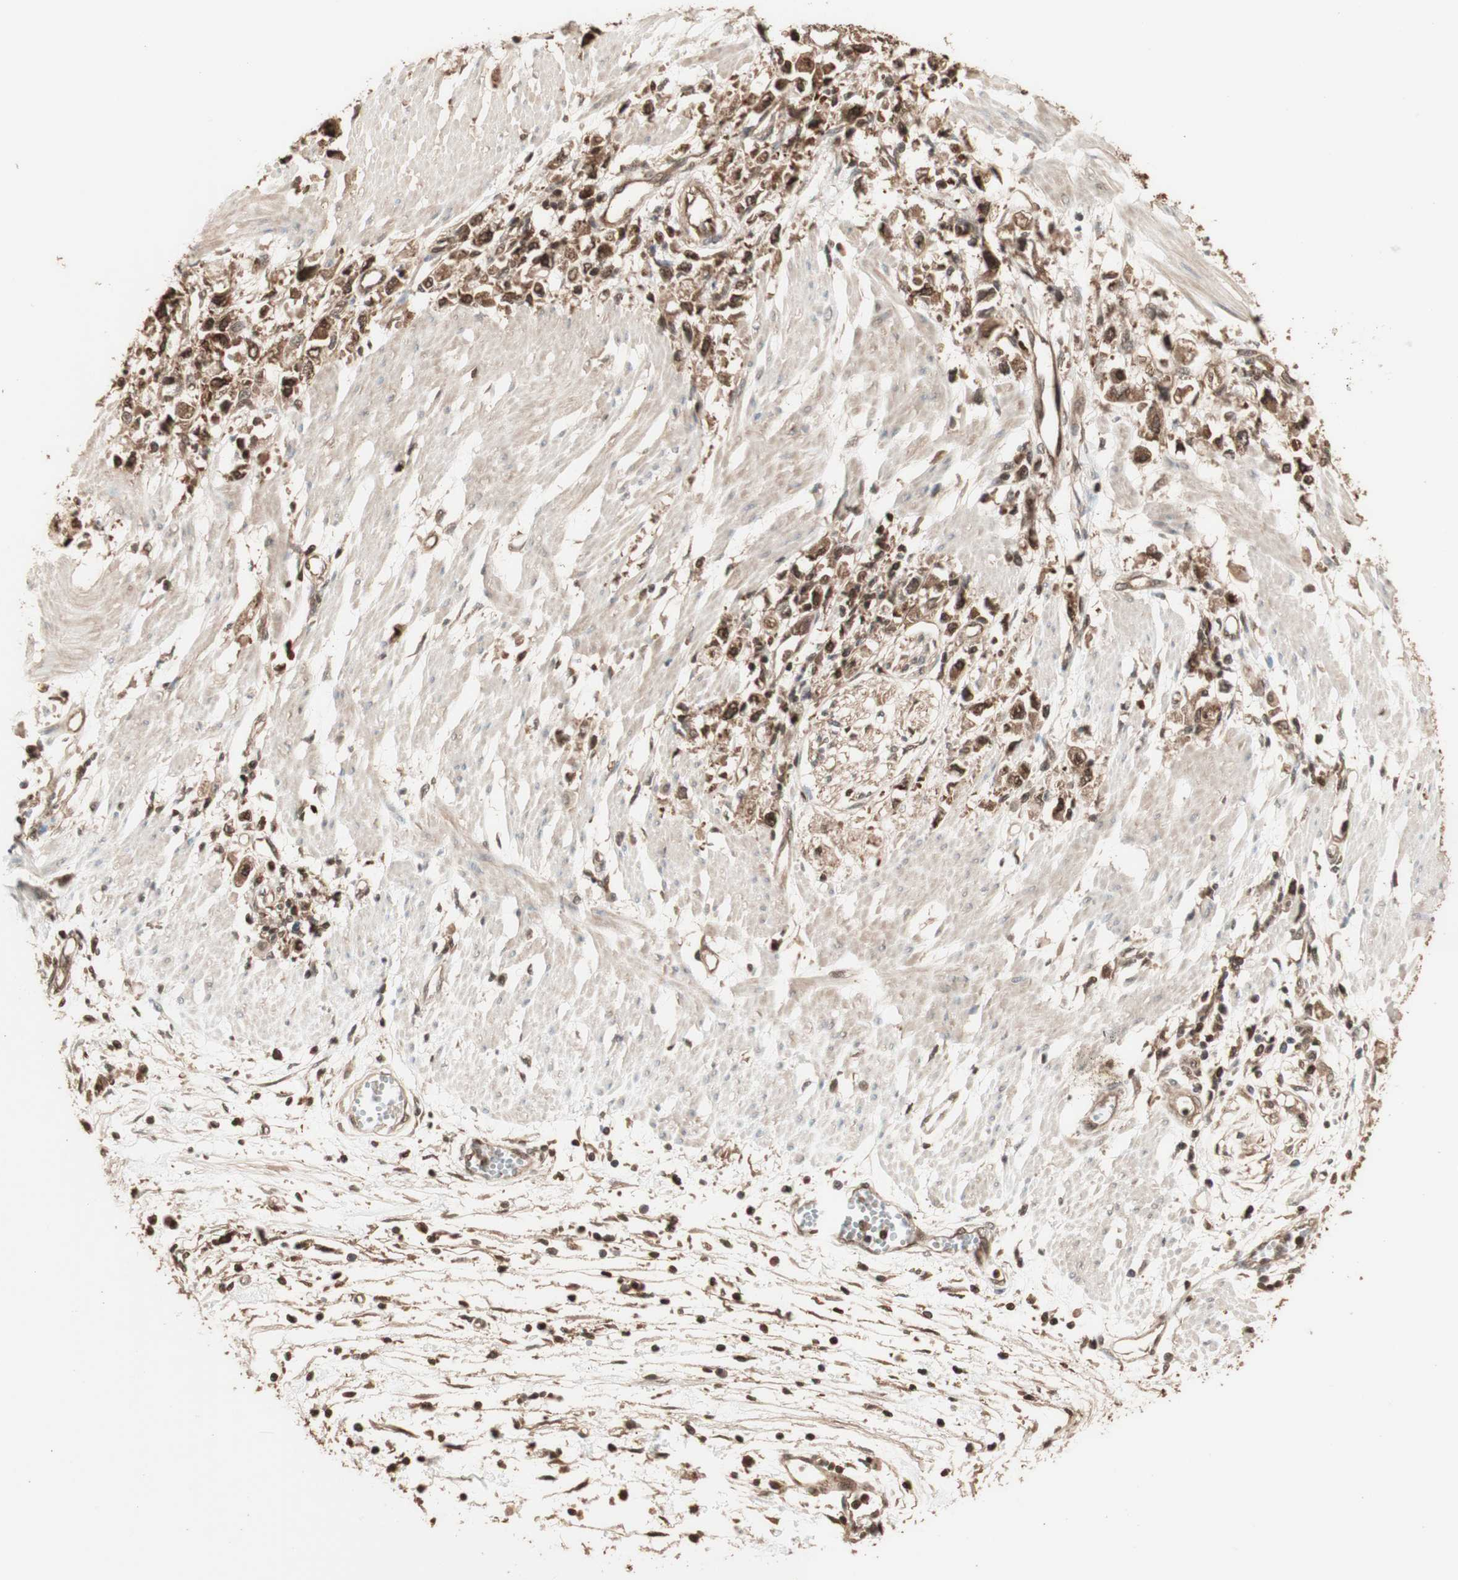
{"staining": {"intensity": "moderate", "quantity": ">75%", "location": "cytoplasmic/membranous,nuclear"}, "tissue": "stomach cancer", "cell_type": "Tumor cells", "image_type": "cancer", "snomed": [{"axis": "morphology", "description": "Adenocarcinoma, NOS"}, {"axis": "topography", "description": "Stomach"}], "caption": "An IHC histopathology image of tumor tissue is shown. Protein staining in brown shows moderate cytoplasmic/membranous and nuclear positivity in stomach cancer within tumor cells.", "gene": "YWHAB", "patient": {"sex": "female", "age": 59}}